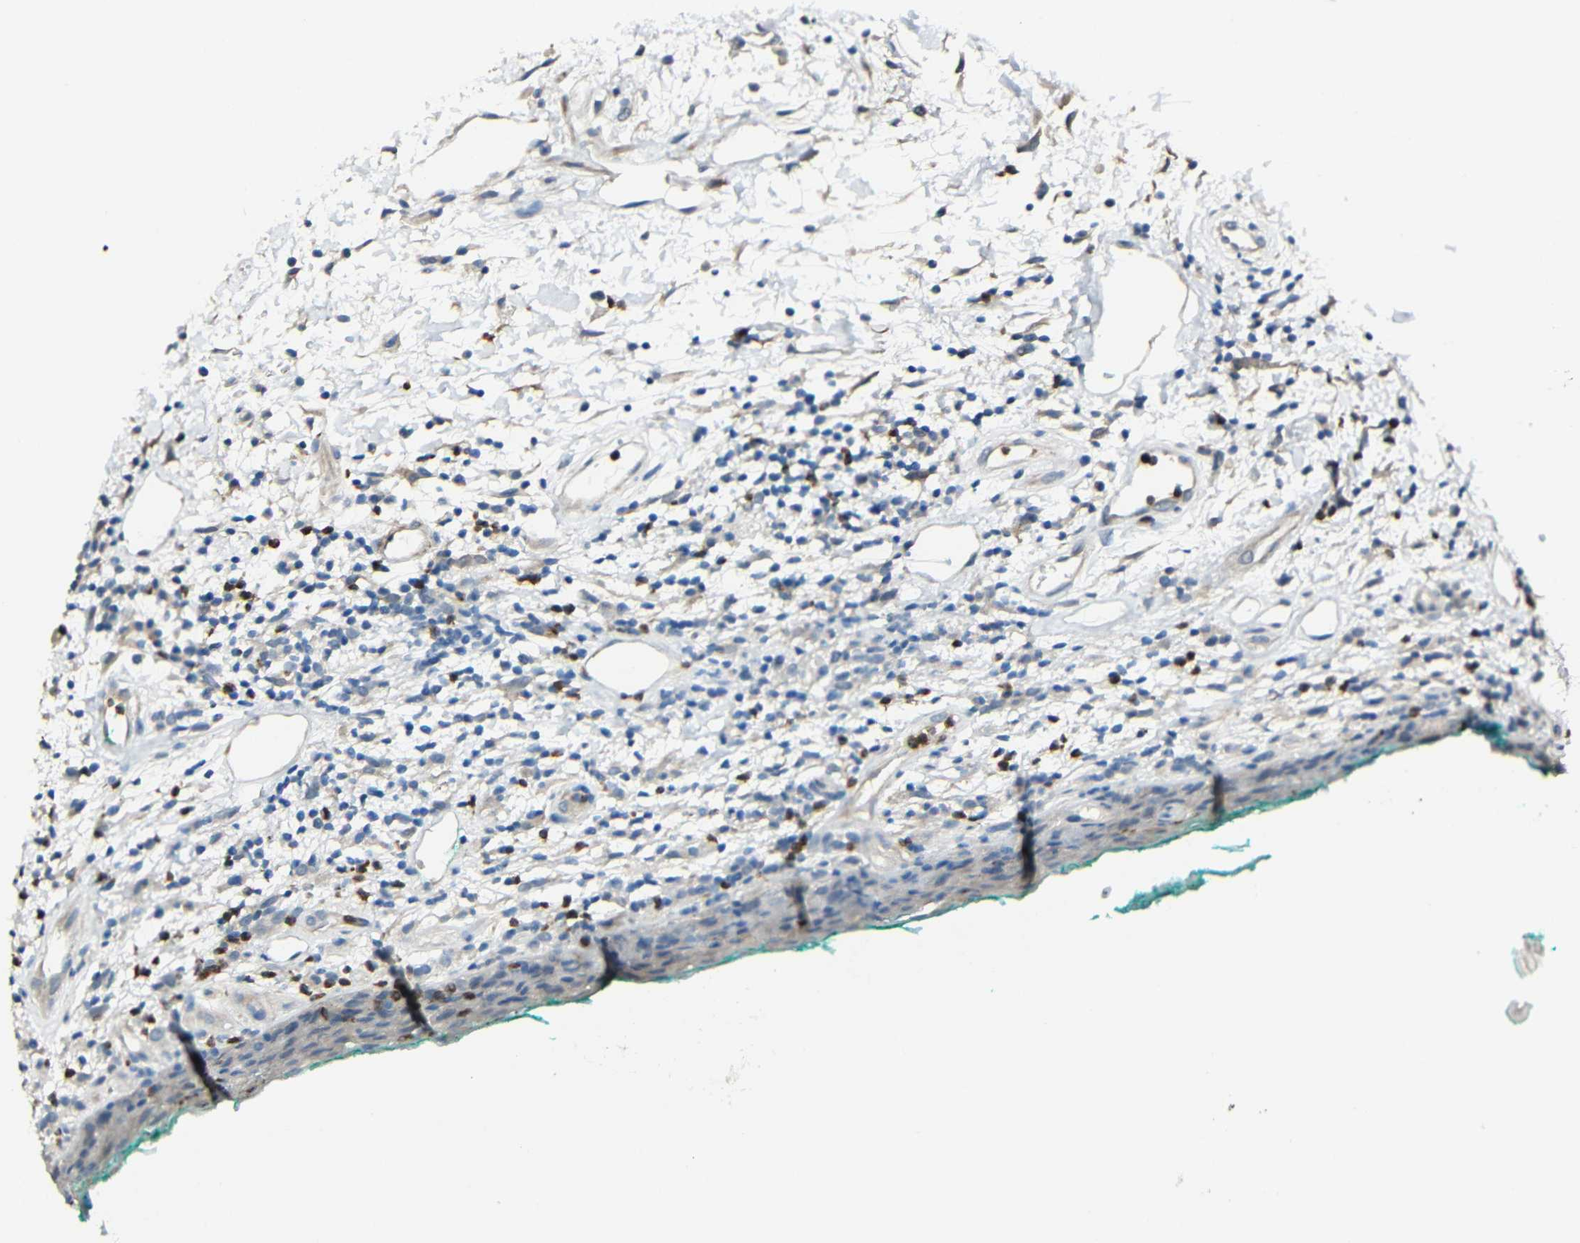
{"staining": {"intensity": "negative", "quantity": "none", "location": "none"}, "tissue": "oral mucosa", "cell_type": "Squamous epithelial cells", "image_type": "normal", "snomed": [{"axis": "morphology", "description": "Normal tissue, NOS"}, {"axis": "topography", "description": "Skeletal muscle"}, {"axis": "topography", "description": "Oral tissue"}, {"axis": "topography", "description": "Peripheral nerve tissue"}], "caption": "Squamous epithelial cells show no significant expression in unremarkable oral mucosa. (Immunohistochemistry, brightfield microscopy, high magnification).", "gene": "STBD1", "patient": {"sex": "female", "age": 84}}